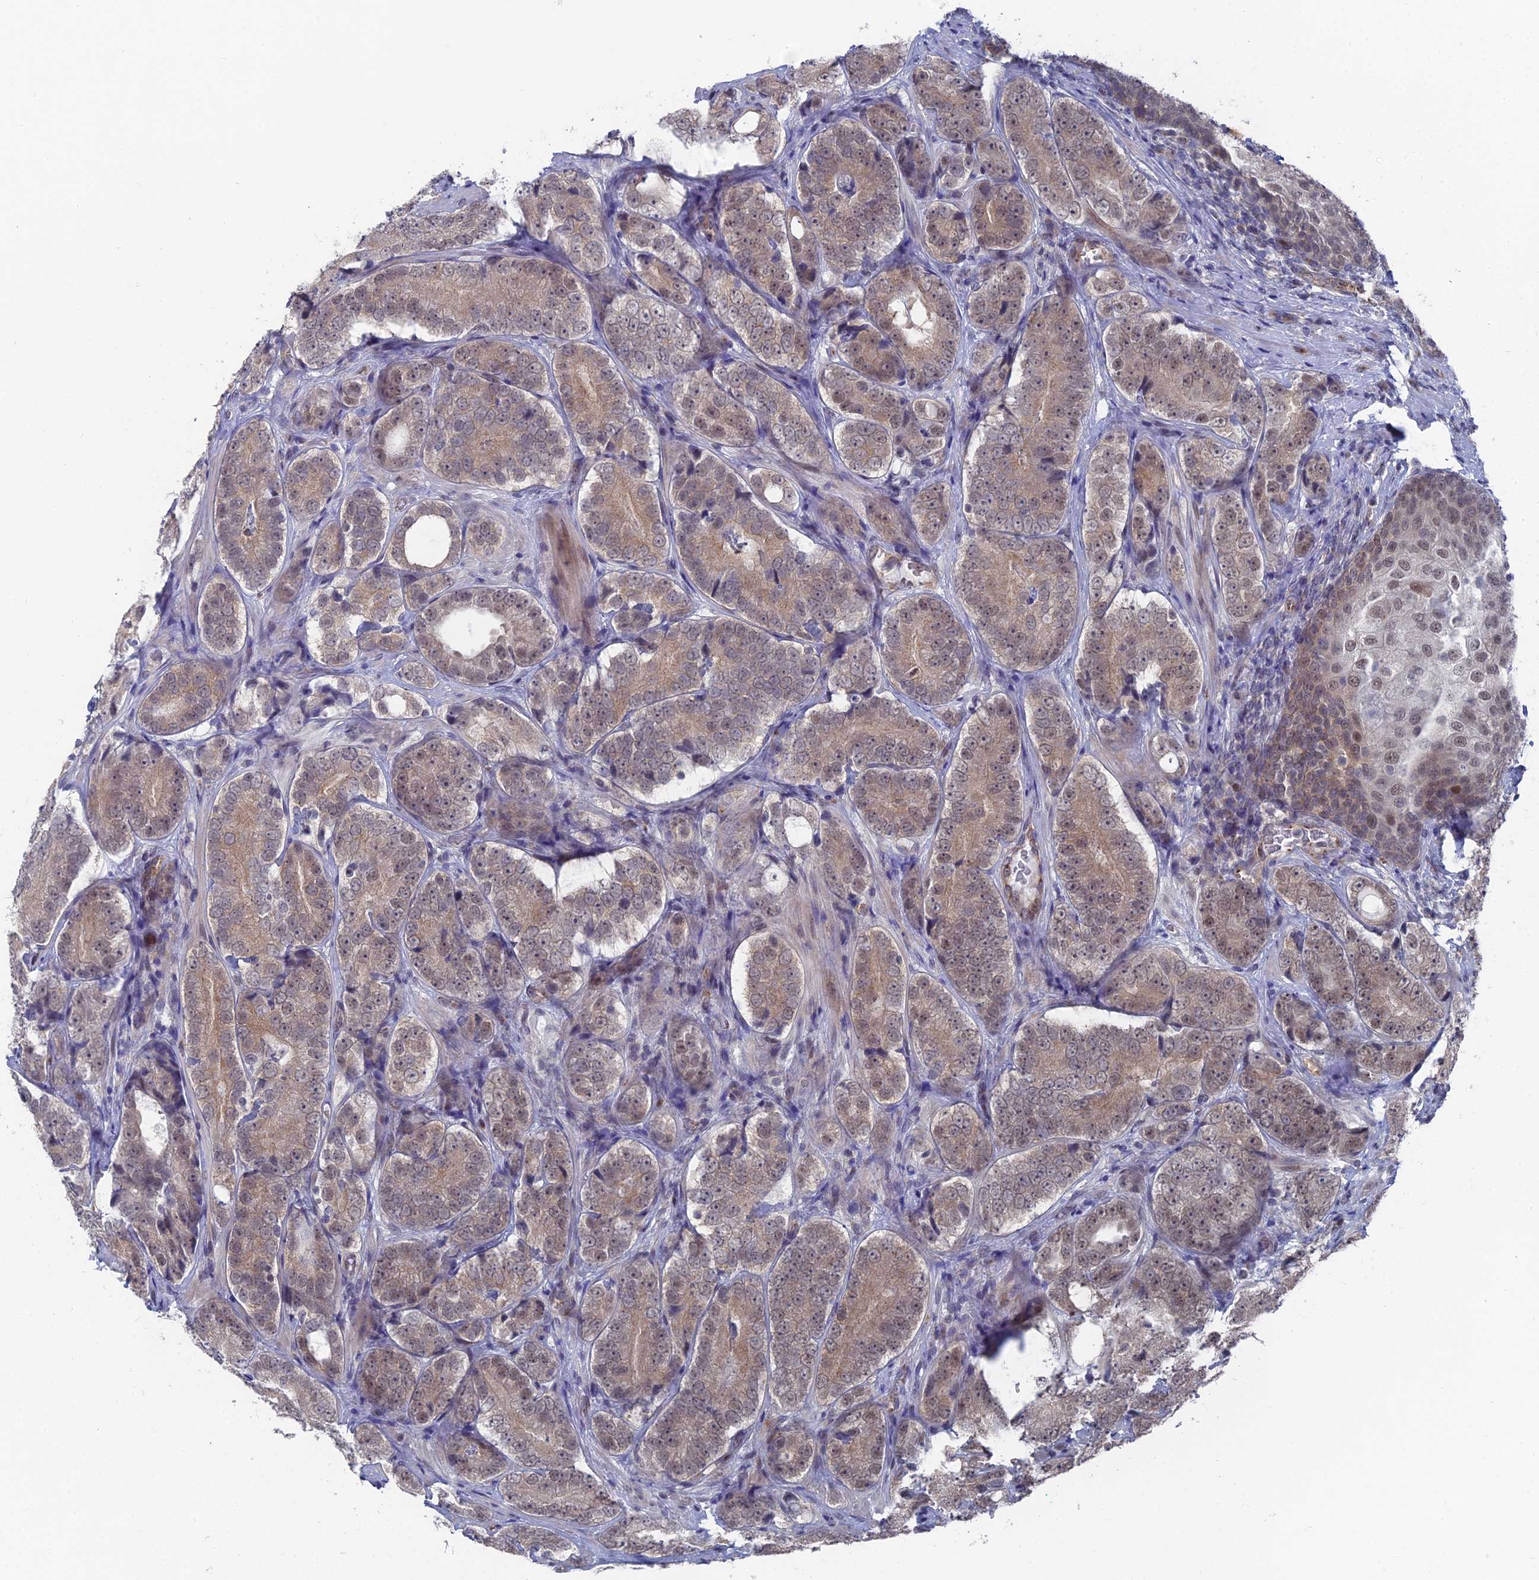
{"staining": {"intensity": "weak", "quantity": ">75%", "location": "cytoplasmic/membranous,nuclear"}, "tissue": "prostate cancer", "cell_type": "Tumor cells", "image_type": "cancer", "snomed": [{"axis": "morphology", "description": "Adenocarcinoma, High grade"}, {"axis": "topography", "description": "Prostate"}], "caption": "Brown immunohistochemical staining in human prostate cancer demonstrates weak cytoplasmic/membranous and nuclear expression in about >75% of tumor cells.", "gene": "FHIP2A", "patient": {"sex": "male", "age": 56}}